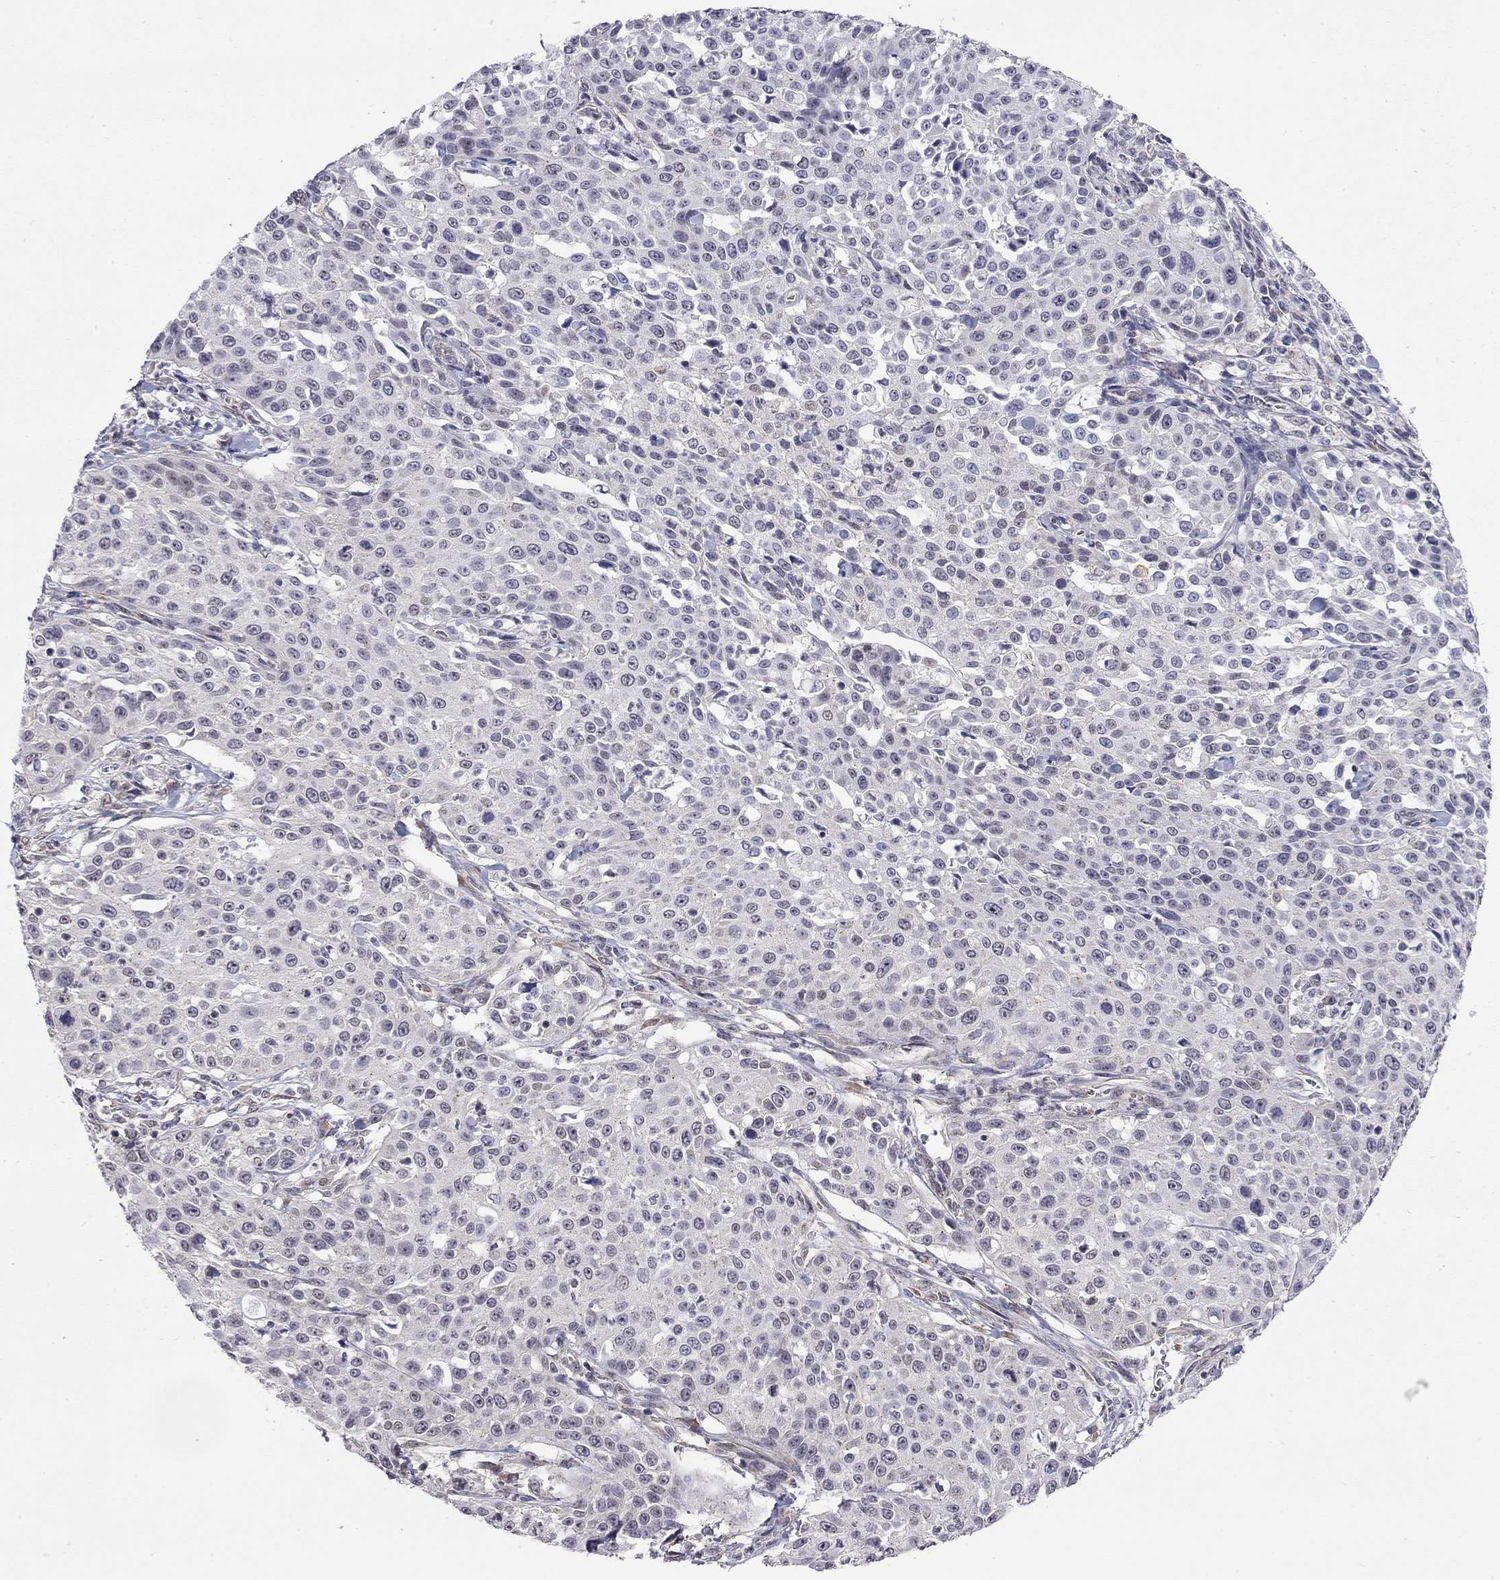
{"staining": {"intensity": "negative", "quantity": "none", "location": "none"}, "tissue": "cervical cancer", "cell_type": "Tumor cells", "image_type": "cancer", "snomed": [{"axis": "morphology", "description": "Squamous cell carcinoma, NOS"}, {"axis": "topography", "description": "Cervix"}], "caption": "Immunohistochemistry of squamous cell carcinoma (cervical) reveals no staining in tumor cells. (DAB (3,3'-diaminobenzidine) IHC with hematoxylin counter stain).", "gene": "WNK3", "patient": {"sex": "female", "age": 26}}